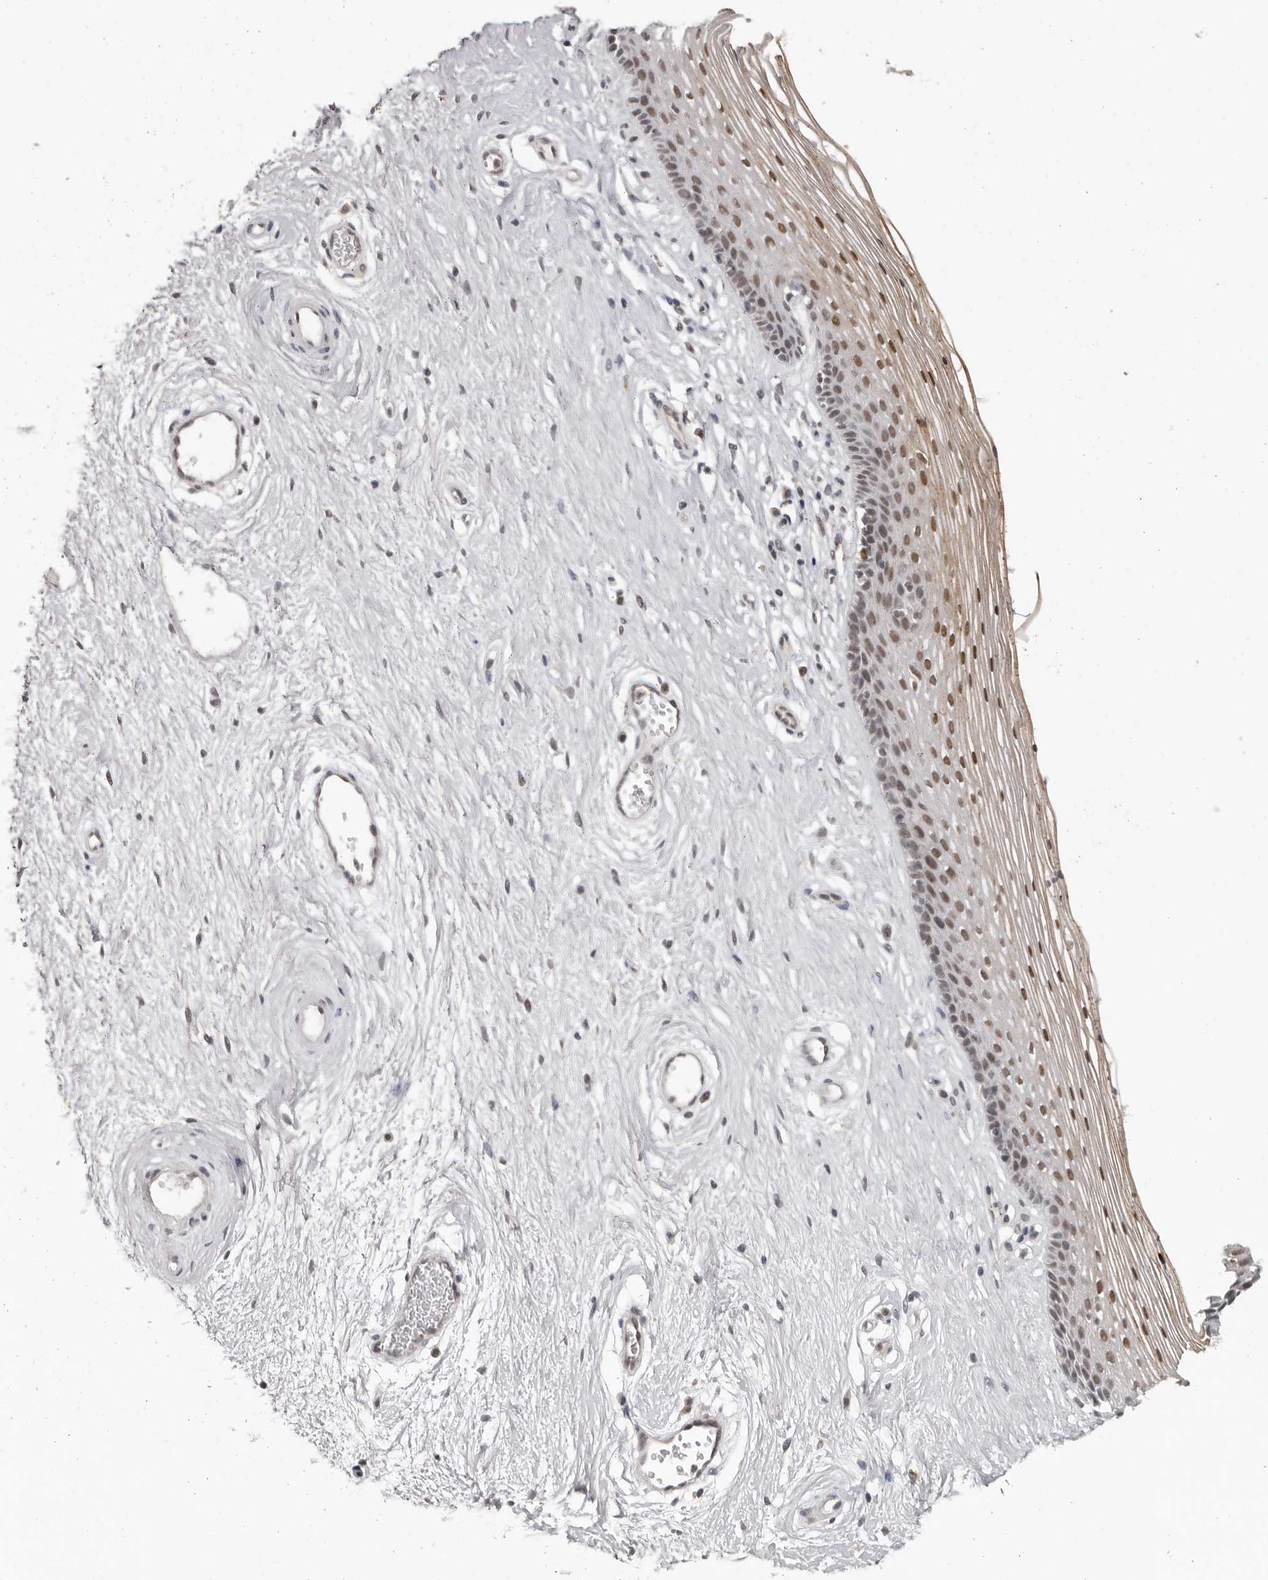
{"staining": {"intensity": "moderate", "quantity": "25%-75%", "location": "nuclear"}, "tissue": "vagina", "cell_type": "Squamous epithelial cells", "image_type": "normal", "snomed": [{"axis": "morphology", "description": "Normal tissue, NOS"}, {"axis": "topography", "description": "Vagina"}], "caption": "Immunohistochemical staining of unremarkable vagina demonstrates moderate nuclear protein expression in about 25%-75% of squamous epithelial cells.", "gene": "SRCAP", "patient": {"sex": "female", "age": 46}}